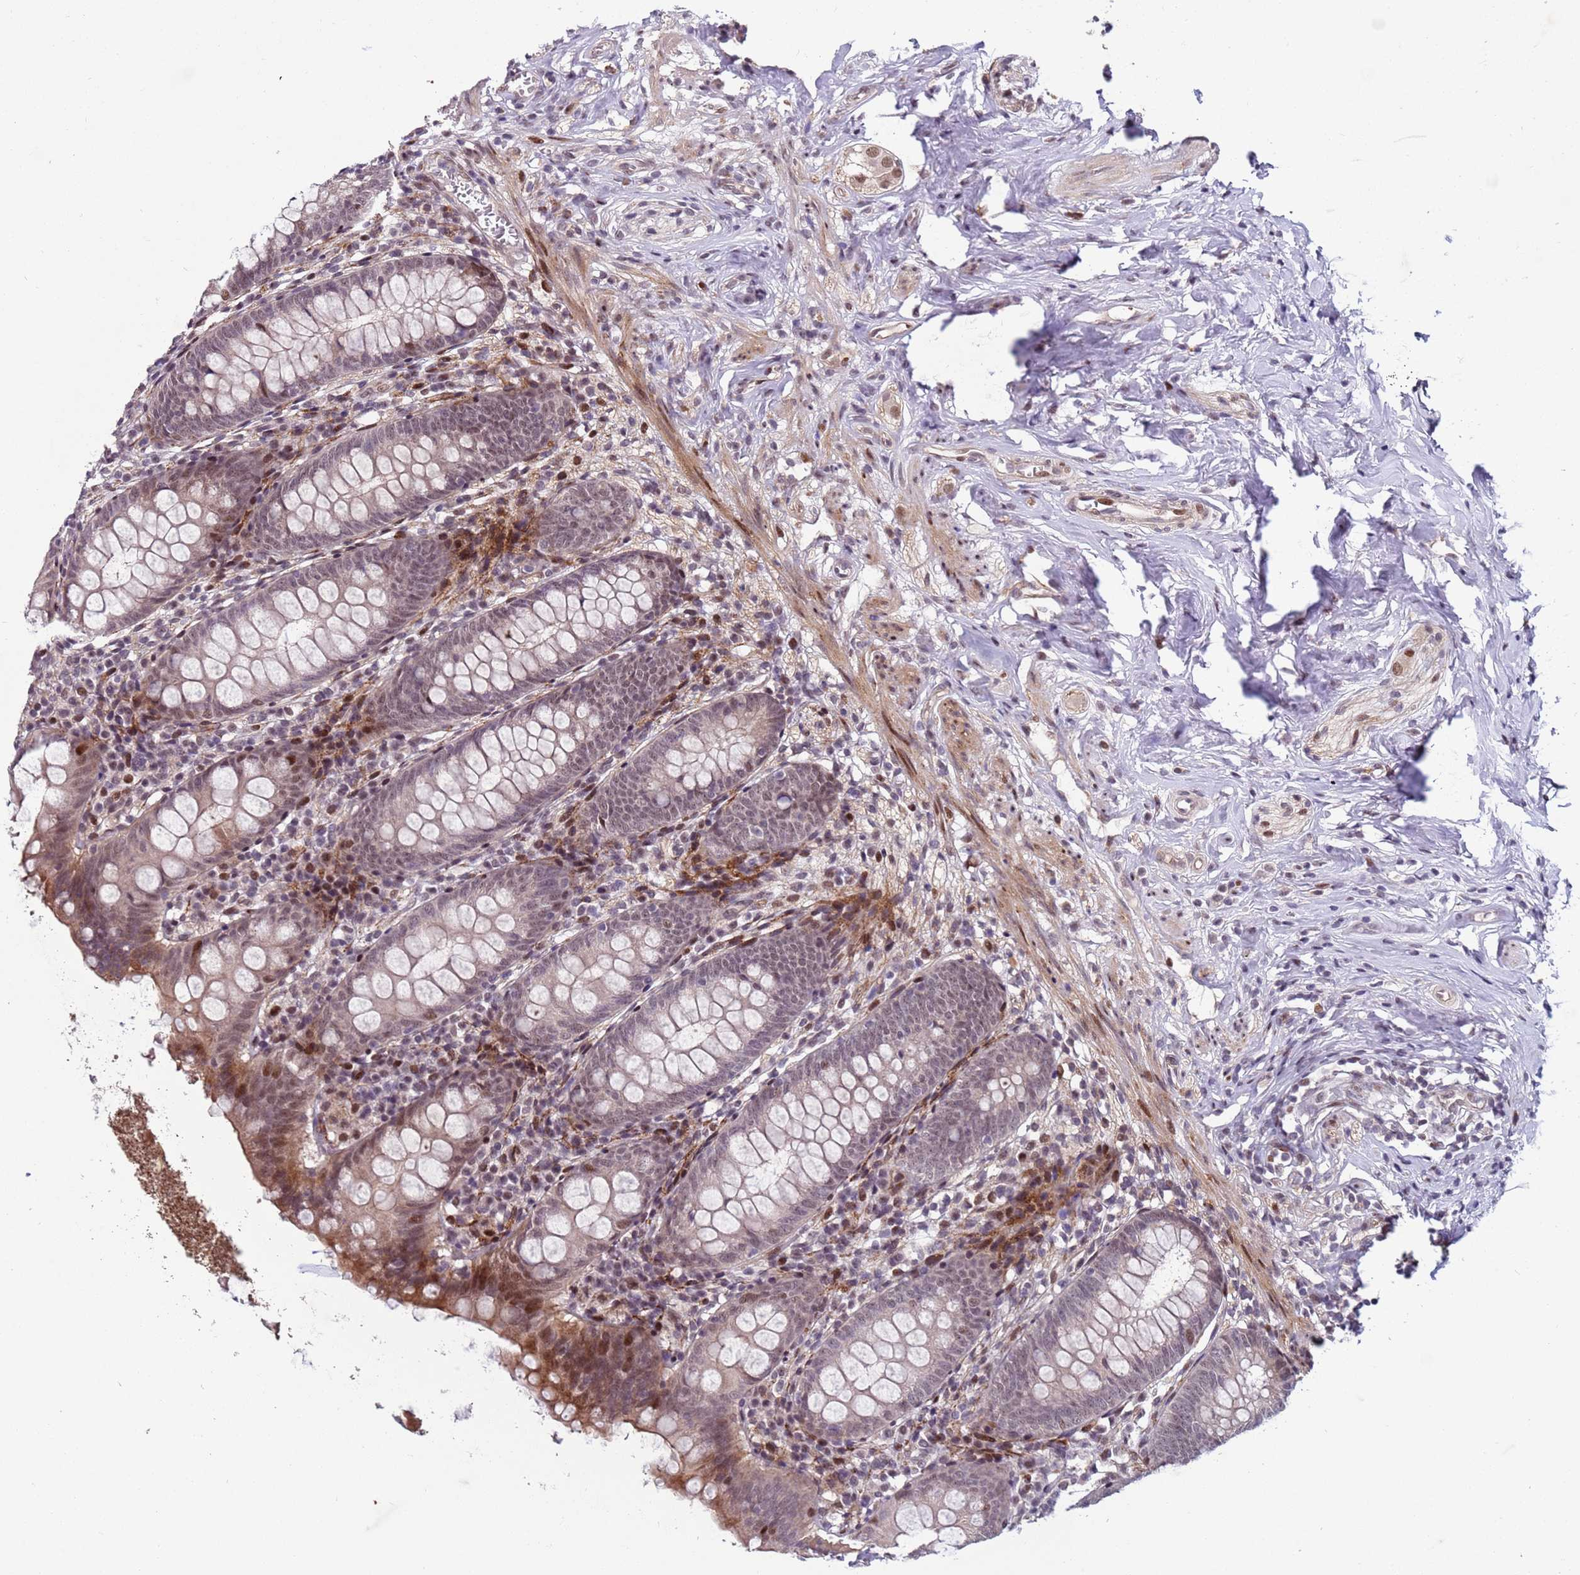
{"staining": {"intensity": "moderate", "quantity": "<25%", "location": "cytoplasmic/membranous,nuclear"}, "tissue": "appendix", "cell_type": "Glandular cells", "image_type": "normal", "snomed": [{"axis": "morphology", "description": "Normal tissue, NOS"}, {"axis": "topography", "description": "Appendix"}], "caption": "Moderate cytoplasmic/membranous,nuclear expression for a protein is appreciated in approximately <25% of glandular cells of benign appendix using immunohistochemistry.", "gene": "SHC3", "patient": {"sex": "female", "age": 51}}